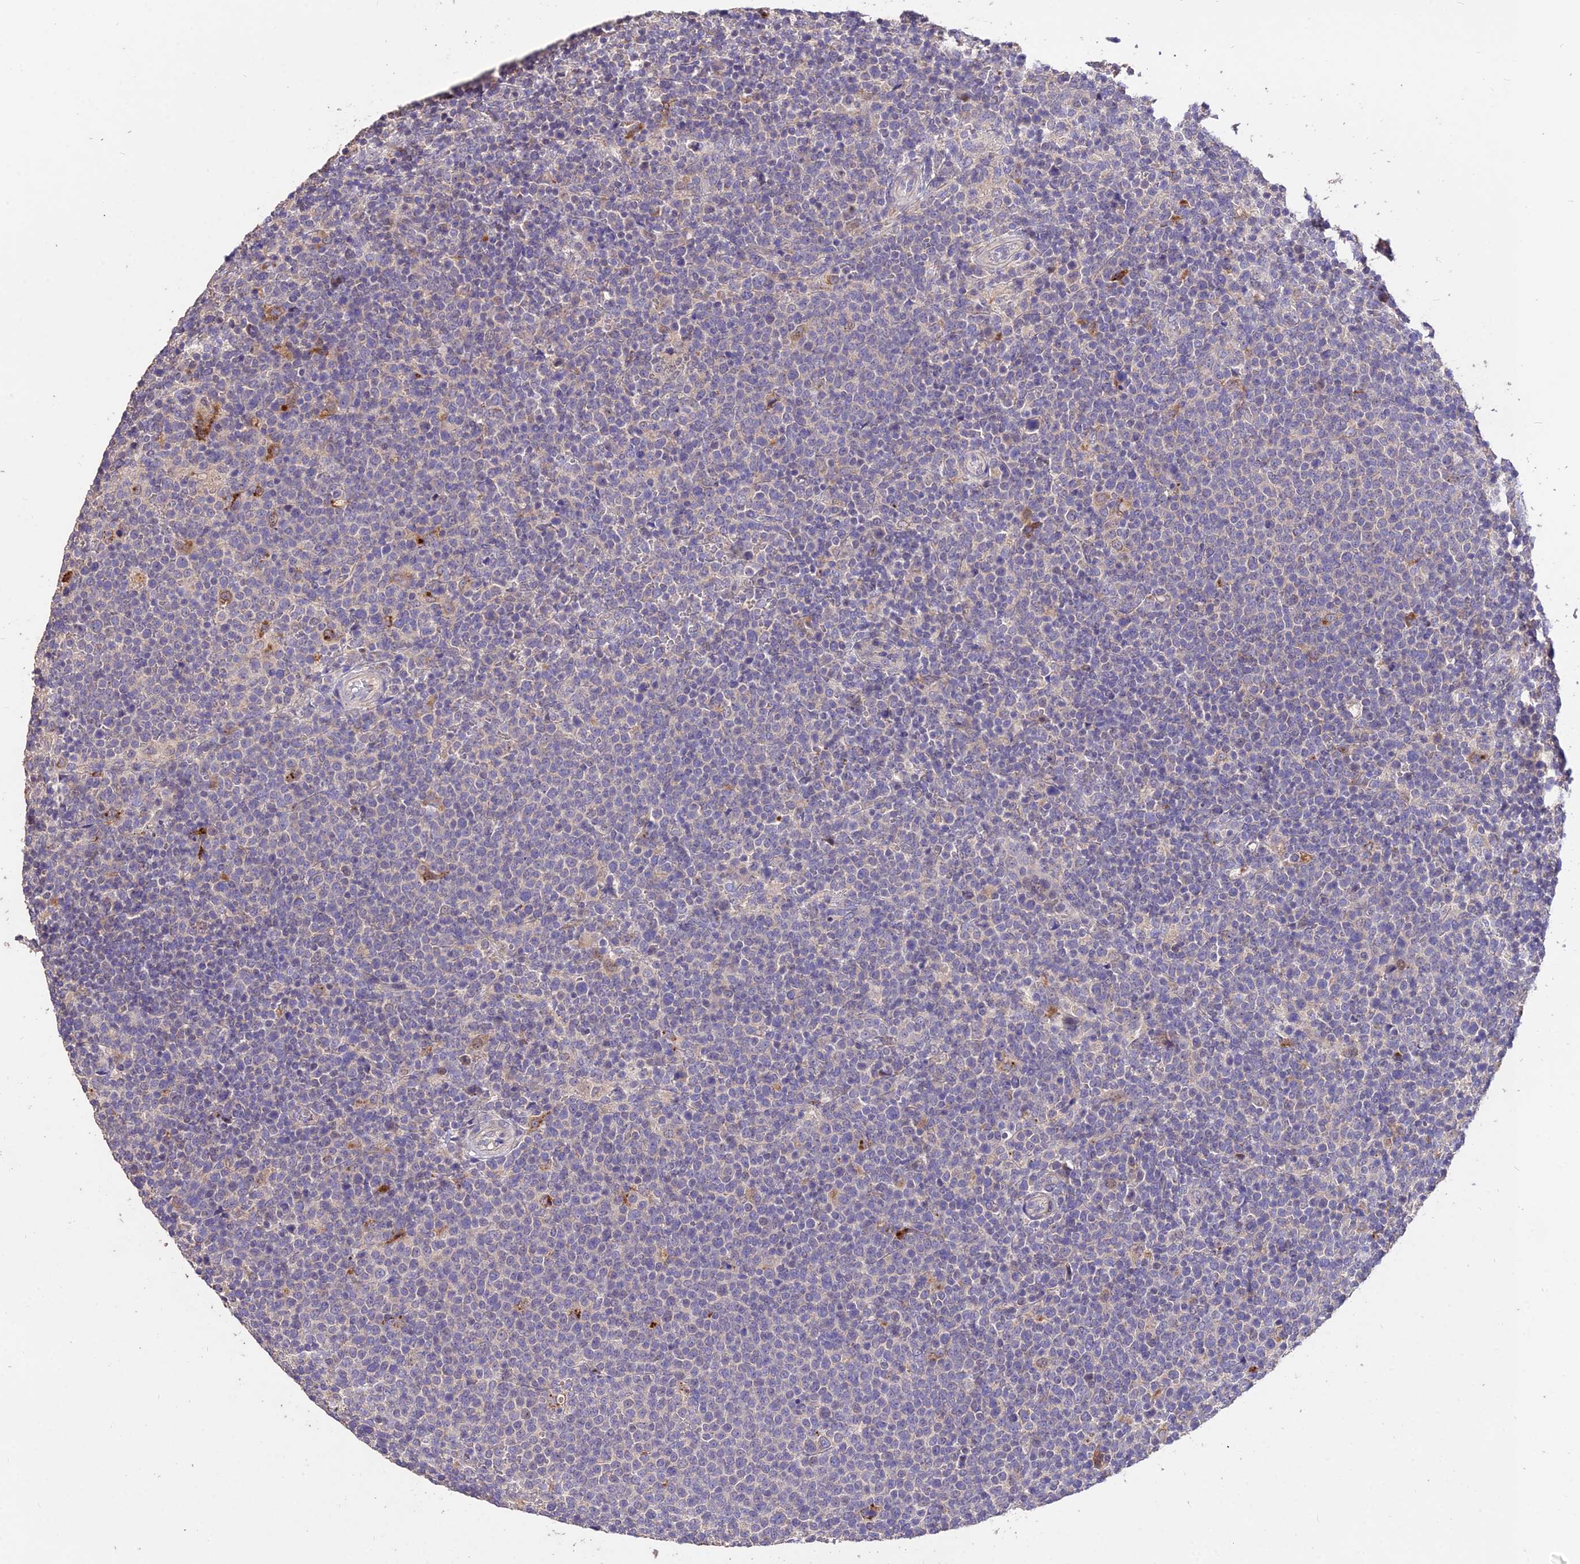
{"staining": {"intensity": "negative", "quantity": "none", "location": "none"}, "tissue": "lymphoma", "cell_type": "Tumor cells", "image_type": "cancer", "snomed": [{"axis": "morphology", "description": "Malignant lymphoma, non-Hodgkin's type, High grade"}, {"axis": "topography", "description": "Lymph node"}], "caption": "DAB (3,3'-diaminobenzidine) immunohistochemical staining of lymphoma shows no significant staining in tumor cells.", "gene": "SDHD", "patient": {"sex": "male", "age": 61}}